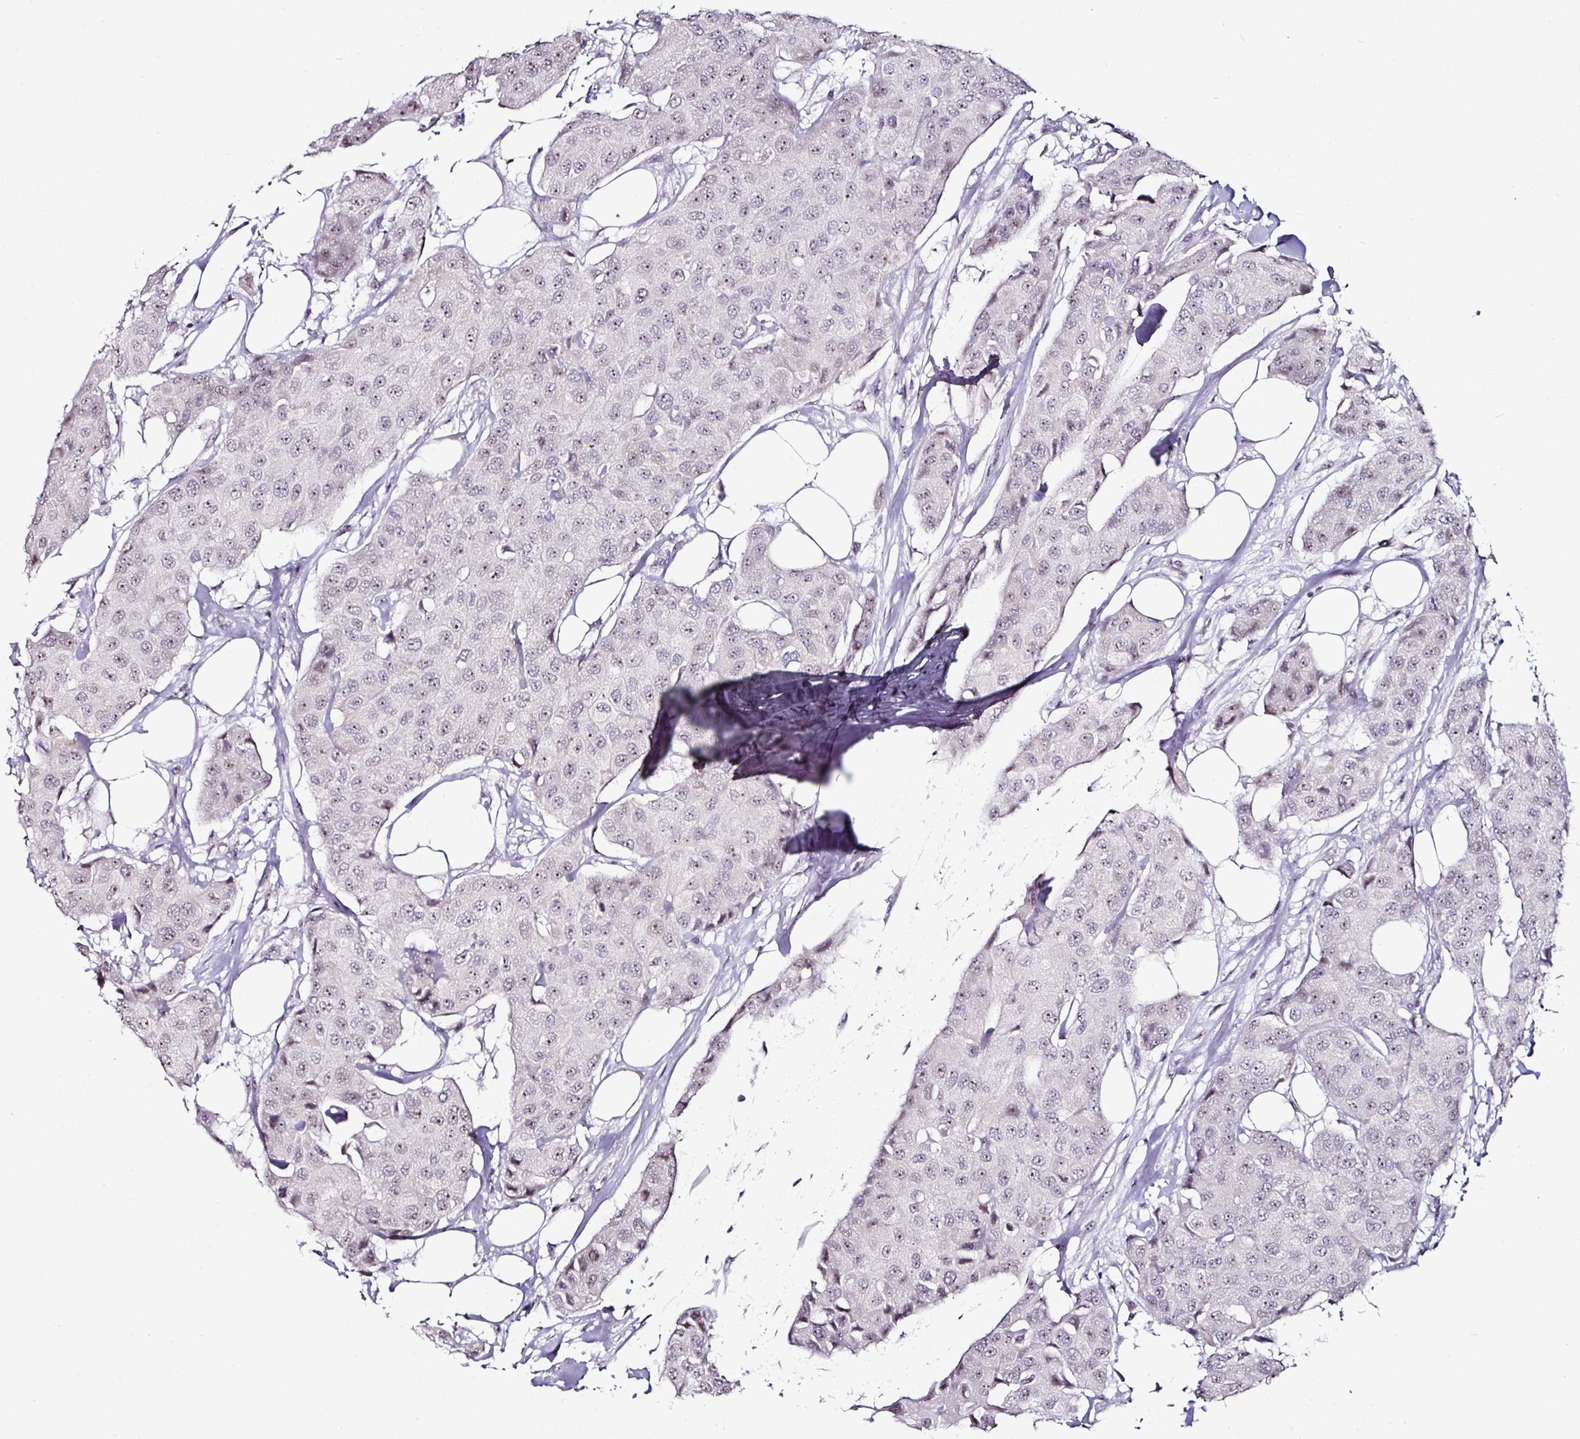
{"staining": {"intensity": "weak", "quantity": "25%-75%", "location": "nuclear"}, "tissue": "breast cancer", "cell_type": "Tumor cells", "image_type": "cancer", "snomed": [{"axis": "morphology", "description": "Duct carcinoma"}, {"axis": "topography", "description": "Breast"}], "caption": "A micrograph showing weak nuclear staining in about 25%-75% of tumor cells in breast cancer, as visualized by brown immunohistochemical staining.", "gene": "NACC2", "patient": {"sex": "female", "age": 80}}